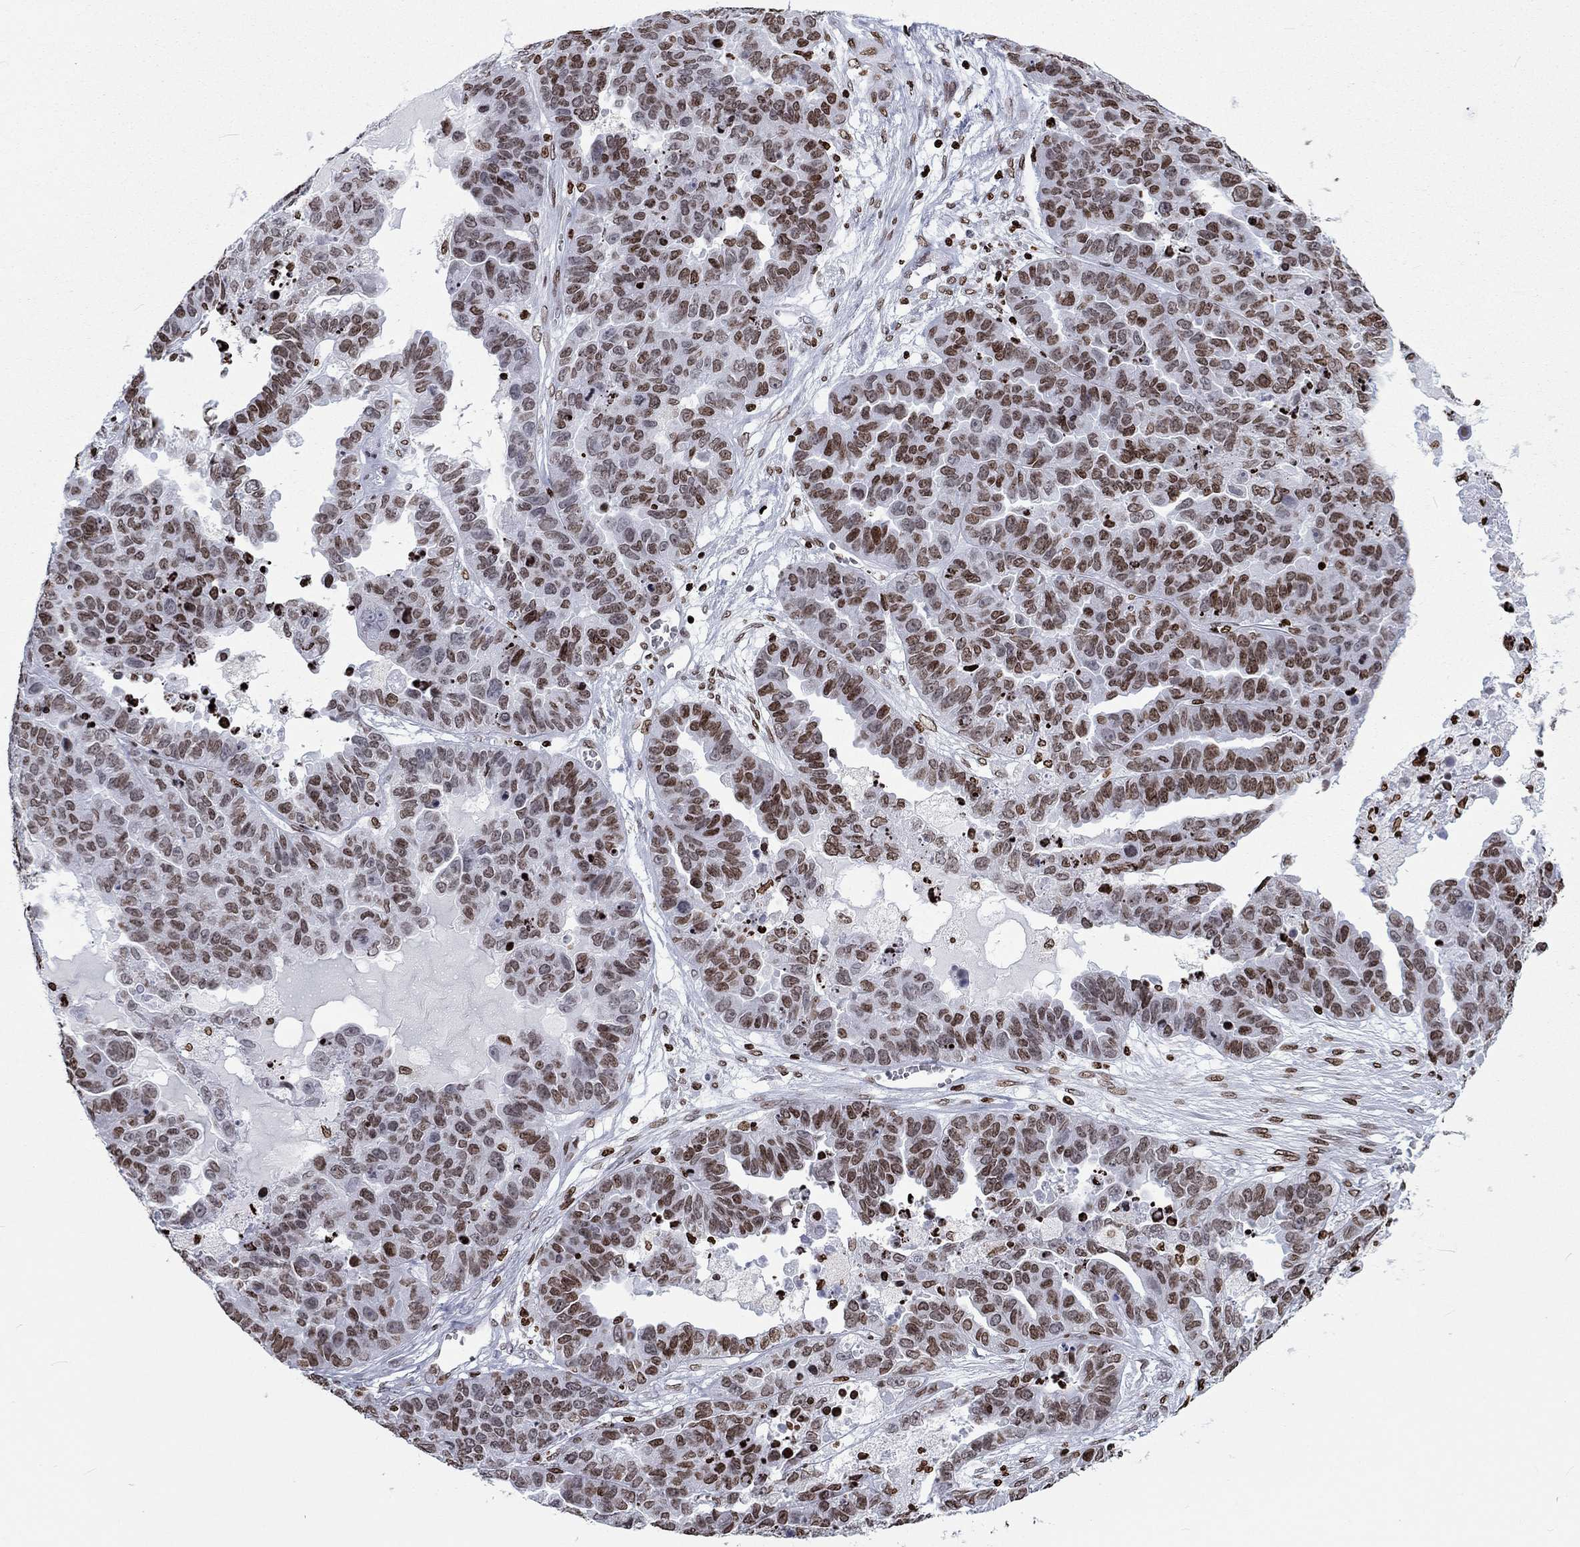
{"staining": {"intensity": "moderate", "quantity": "25%-75%", "location": "nuclear"}, "tissue": "ovarian cancer", "cell_type": "Tumor cells", "image_type": "cancer", "snomed": [{"axis": "morphology", "description": "Cystadenocarcinoma, serous, NOS"}, {"axis": "topography", "description": "Ovary"}], "caption": "Immunohistochemistry (DAB) staining of ovarian cancer (serous cystadenocarcinoma) demonstrates moderate nuclear protein positivity in about 25%-75% of tumor cells.", "gene": "H1-5", "patient": {"sex": "female", "age": 87}}